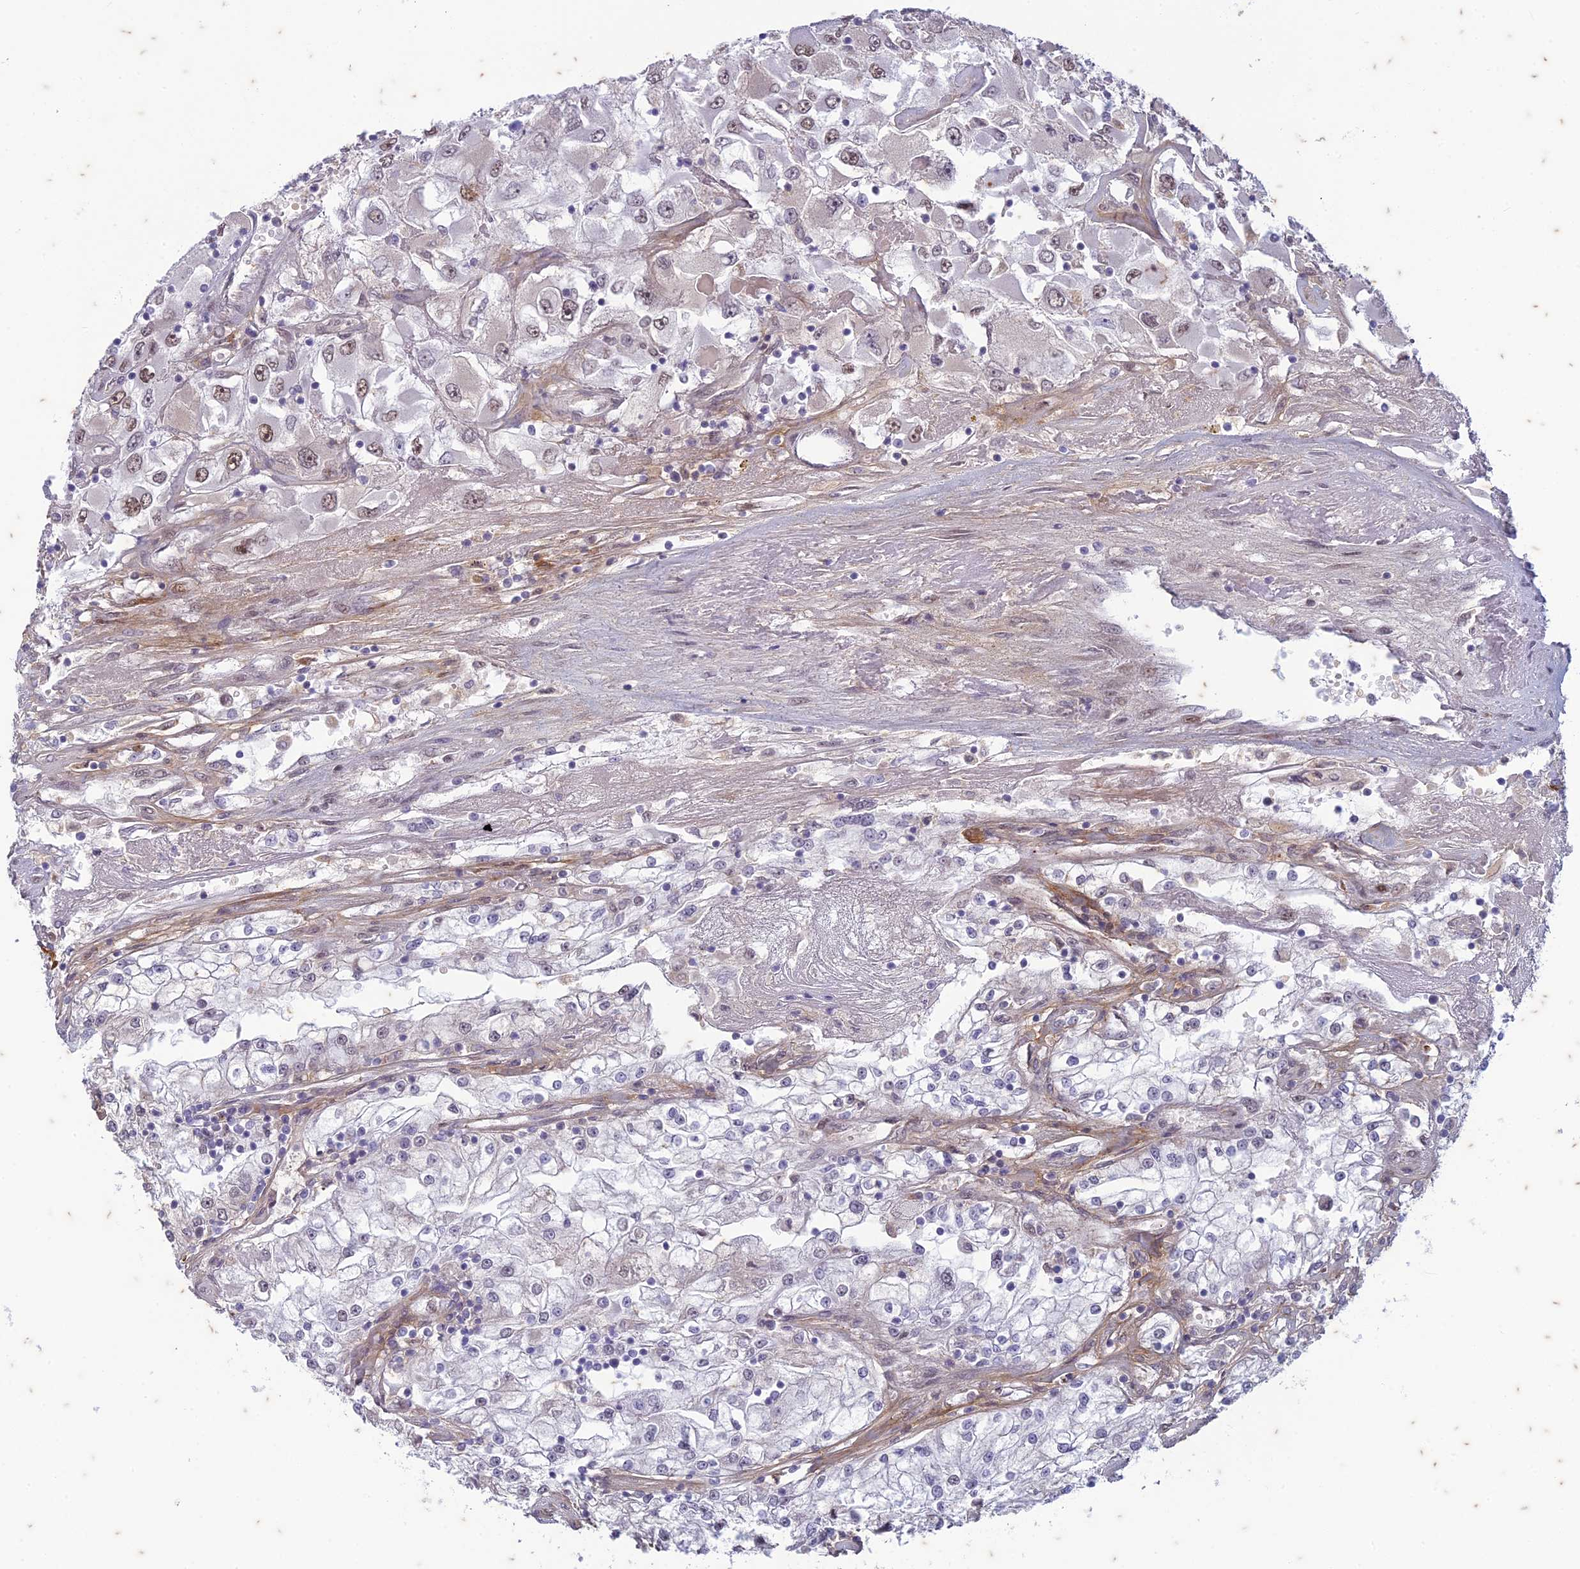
{"staining": {"intensity": "weak", "quantity": "25%-75%", "location": "nuclear"}, "tissue": "renal cancer", "cell_type": "Tumor cells", "image_type": "cancer", "snomed": [{"axis": "morphology", "description": "Adenocarcinoma, NOS"}, {"axis": "topography", "description": "Kidney"}], "caption": "Protein staining of renal cancer (adenocarcinoma) tissue exhibits weak nuclear expression in about 25%-75% of tumor cells.", "gene": "PABPN1L", "patient": {"sex": "female", "age": 52}}